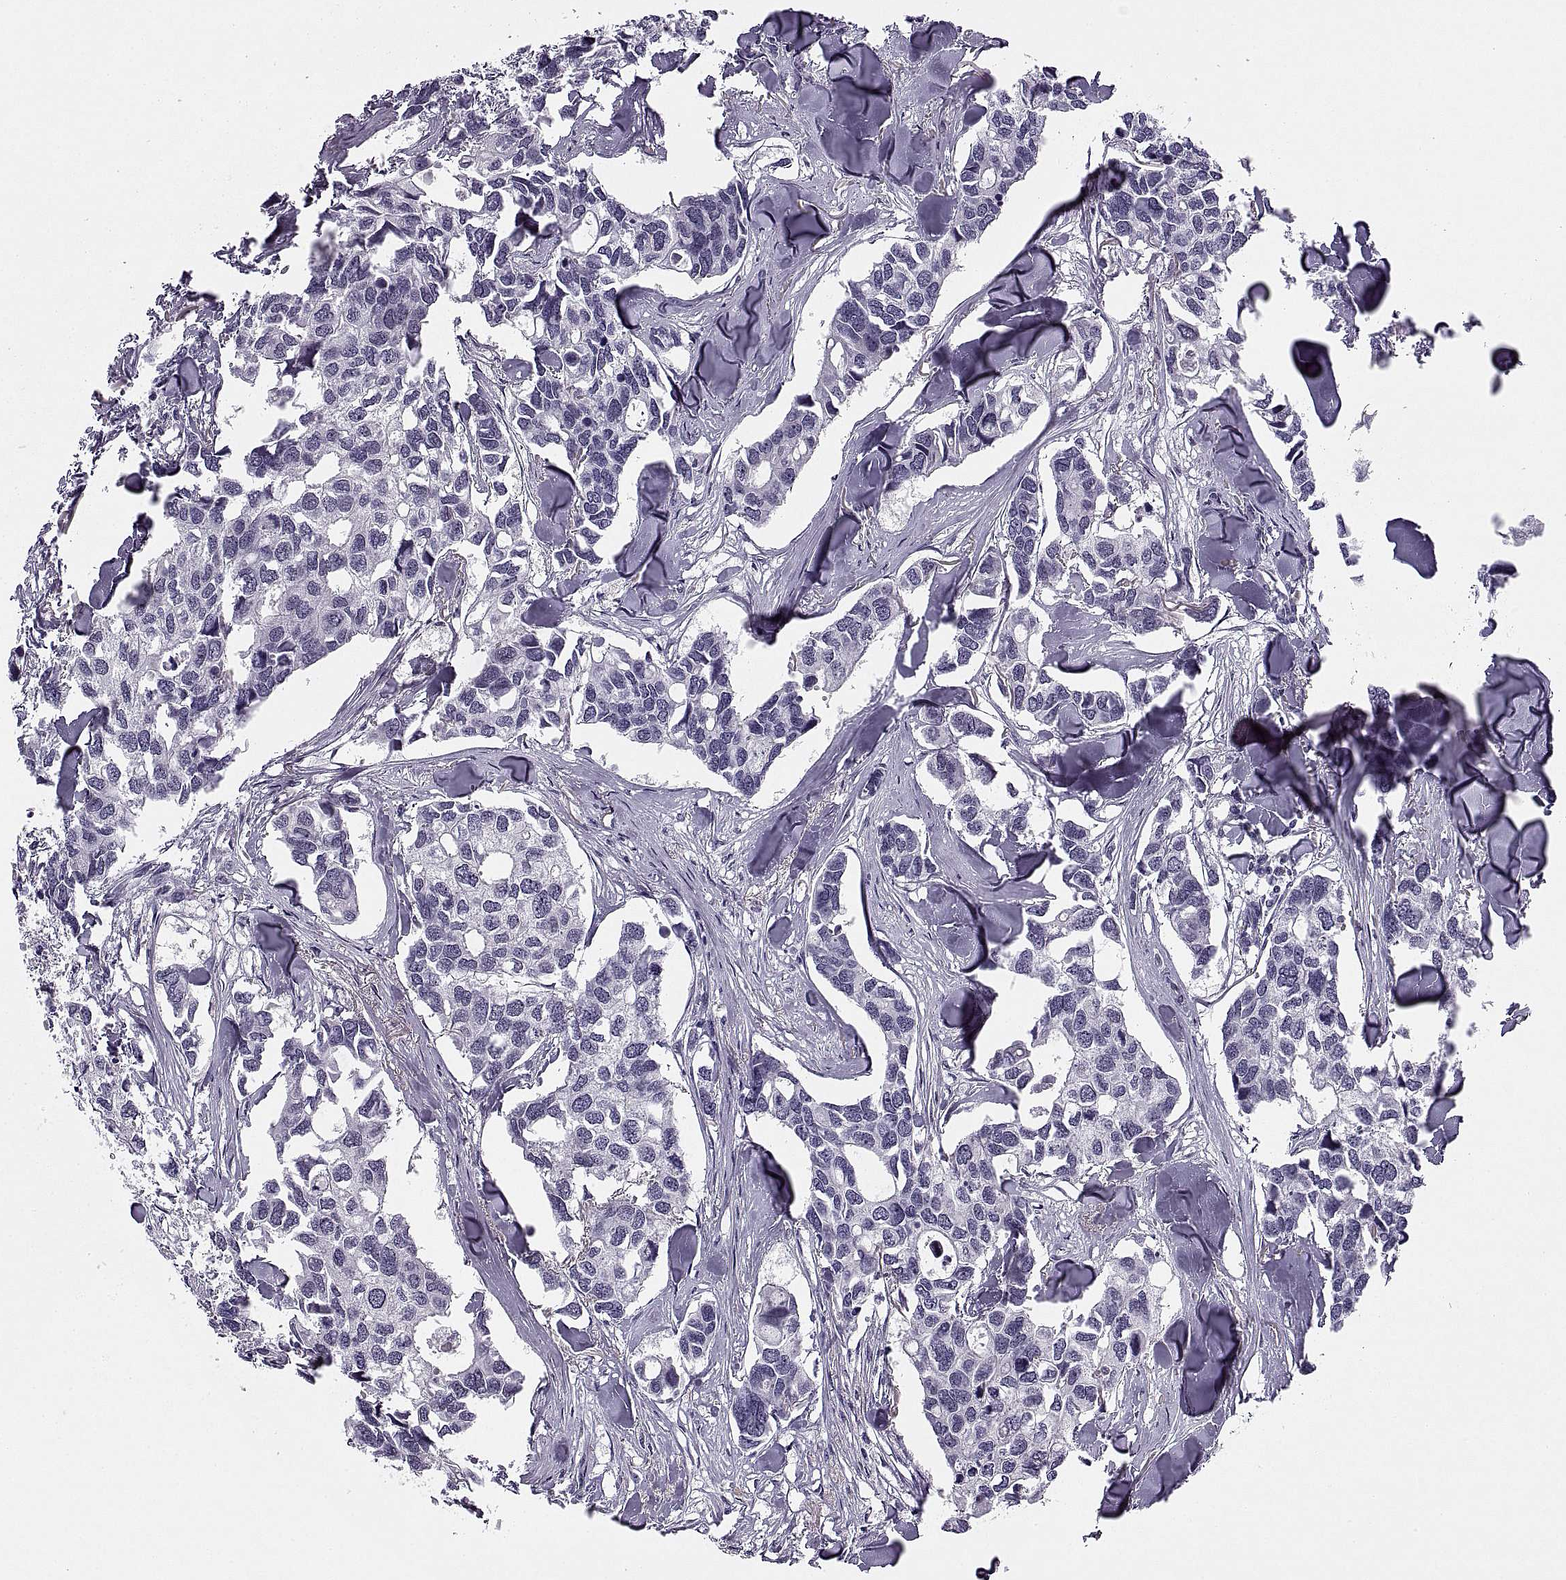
{"staining": {"intensity": "negative", "quantity": "none", "location": "none"}, "tissue": "breast cancer", "cell_type": "Tumor cells", "image_type": "cancer", "snomed": [{"axis": "morphology", "description": "Duct carcinoma"}, {"axis": "topography", "description": "Breast"}], "caption": "The image demonstrates no significant staining in tumor cells of breast cancer. Brightfield microscopy of immunohistochemistry stained with DAB (brown) and hematoxylin (blue), captured at high magnification.", "gene": "TBC1D3G", "patient": {"sex": "female", "age": 83}}